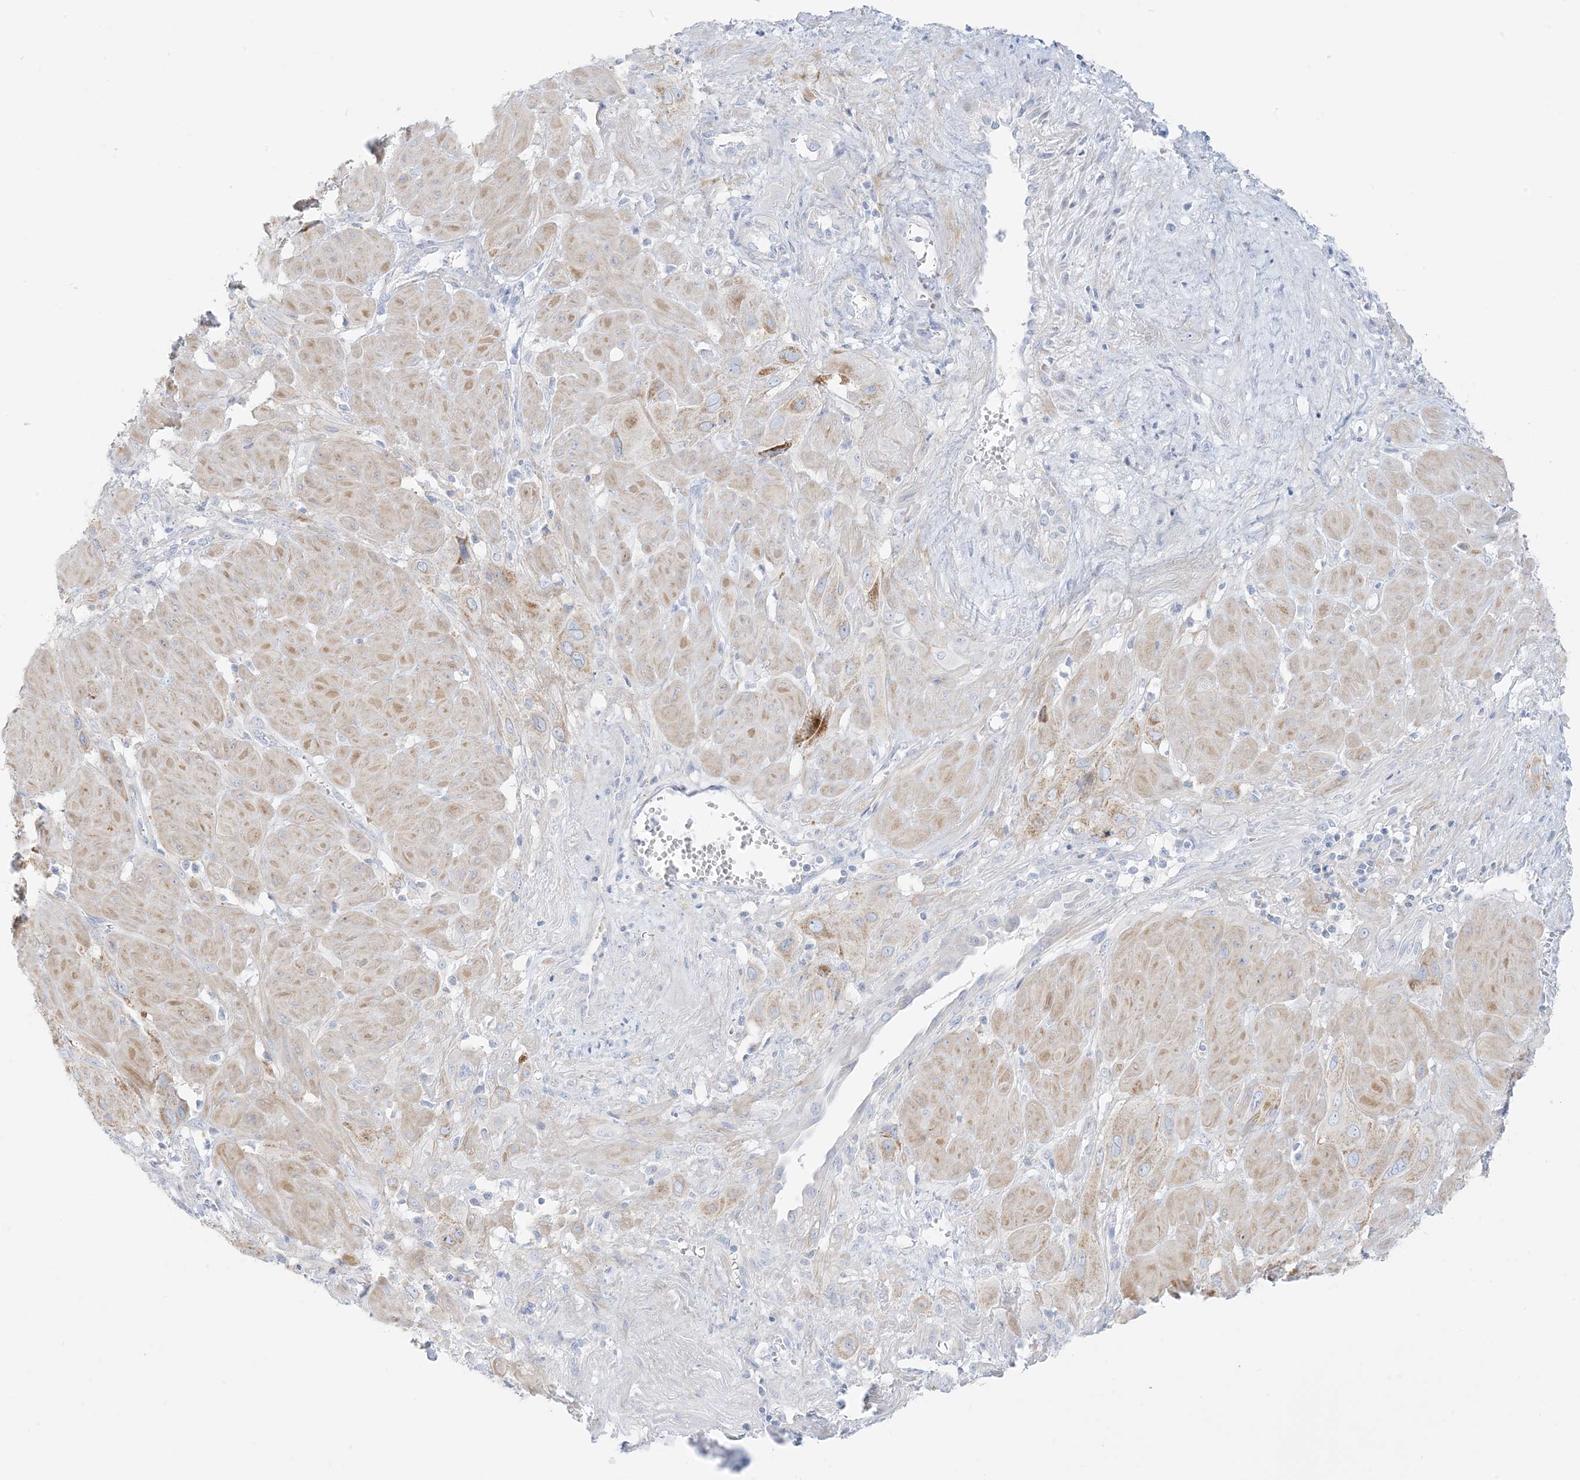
{"staining": {"intensity": "moderate", "quantity": "25%-75%", "location": "cytoplasmic/membranous"}, "tissue": "cervical cancer", "cell_type": "Tumor cells", "image_type": "cancer", "snomed": [{"axis": "morphology", "description": "Squamous cell carcinoma, NOS"}, {"axis": "topography", "description": "Cervix"}], "caption": "Human cervical squamous cell carcinoma stained with a protein marker reveals moderate staining in tumor cells.", "gene": "SLC26A3", "patient": {"sex": "female", "age": 34}}